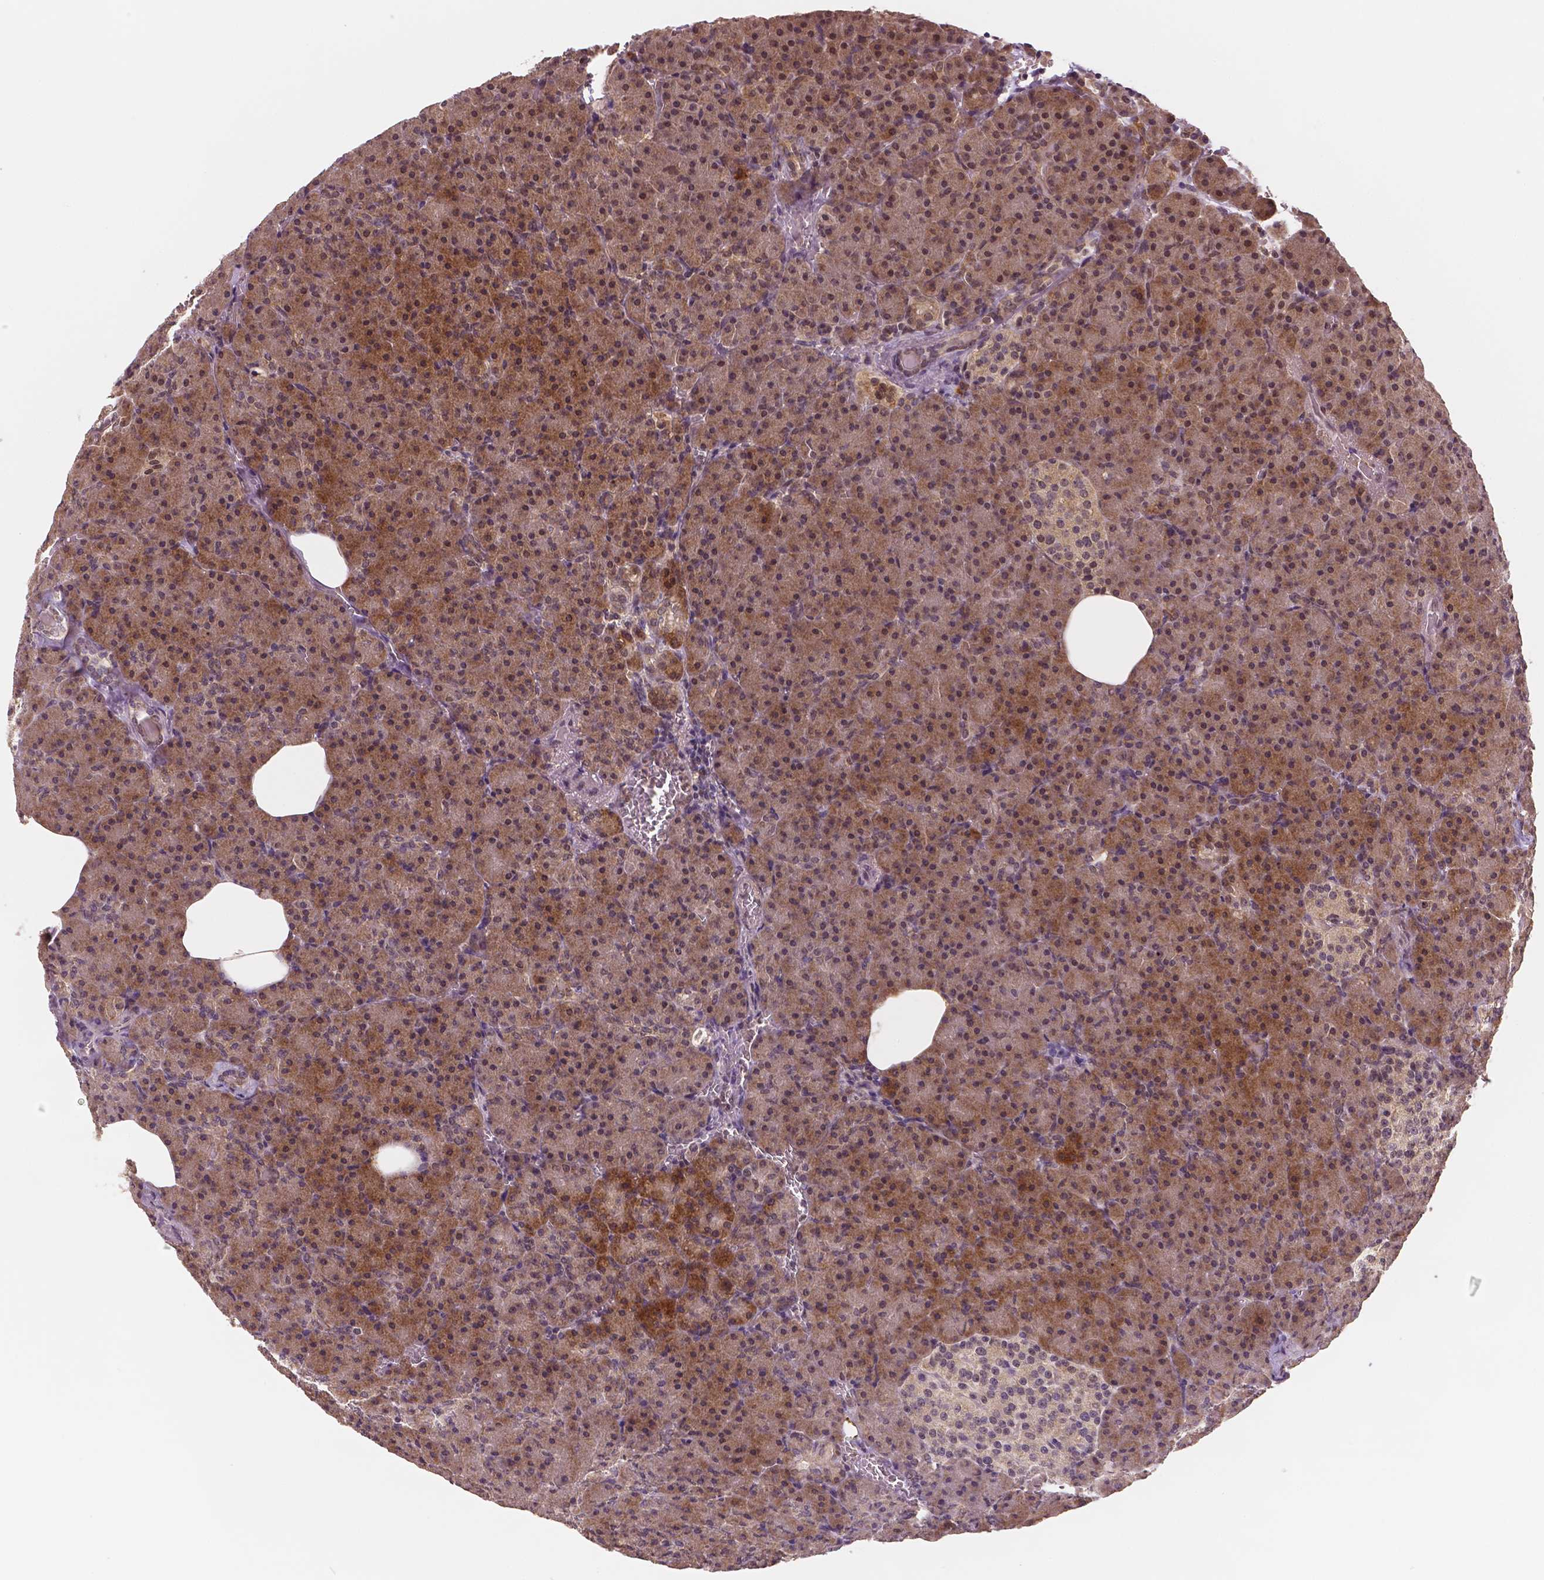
{"staining": {"intensity": "moderate", "quantity": "25%-75%", "location": "cytoplasmic/membranous"}, "tissue": "pancreas", "cell_type": "Exocrine glandular cells", "image_type": "normal", "snomed": [{"axis": "morphology", "description": "Normal tissue, NOS"}, {"axis": "topography", "description": "Pancreas"}], "caption": "IHC image of benign pancreas: pancreas stained using immunohistochemistry exhibits medium levels of moderate protein expression localized specifically in the cytoplasmic/membranous of exocrine glandular cells, appearing as a cytoplasmic/membranous brown color.", "gene": "STAT3", "patient": {"sex": "female", "age": 74}}